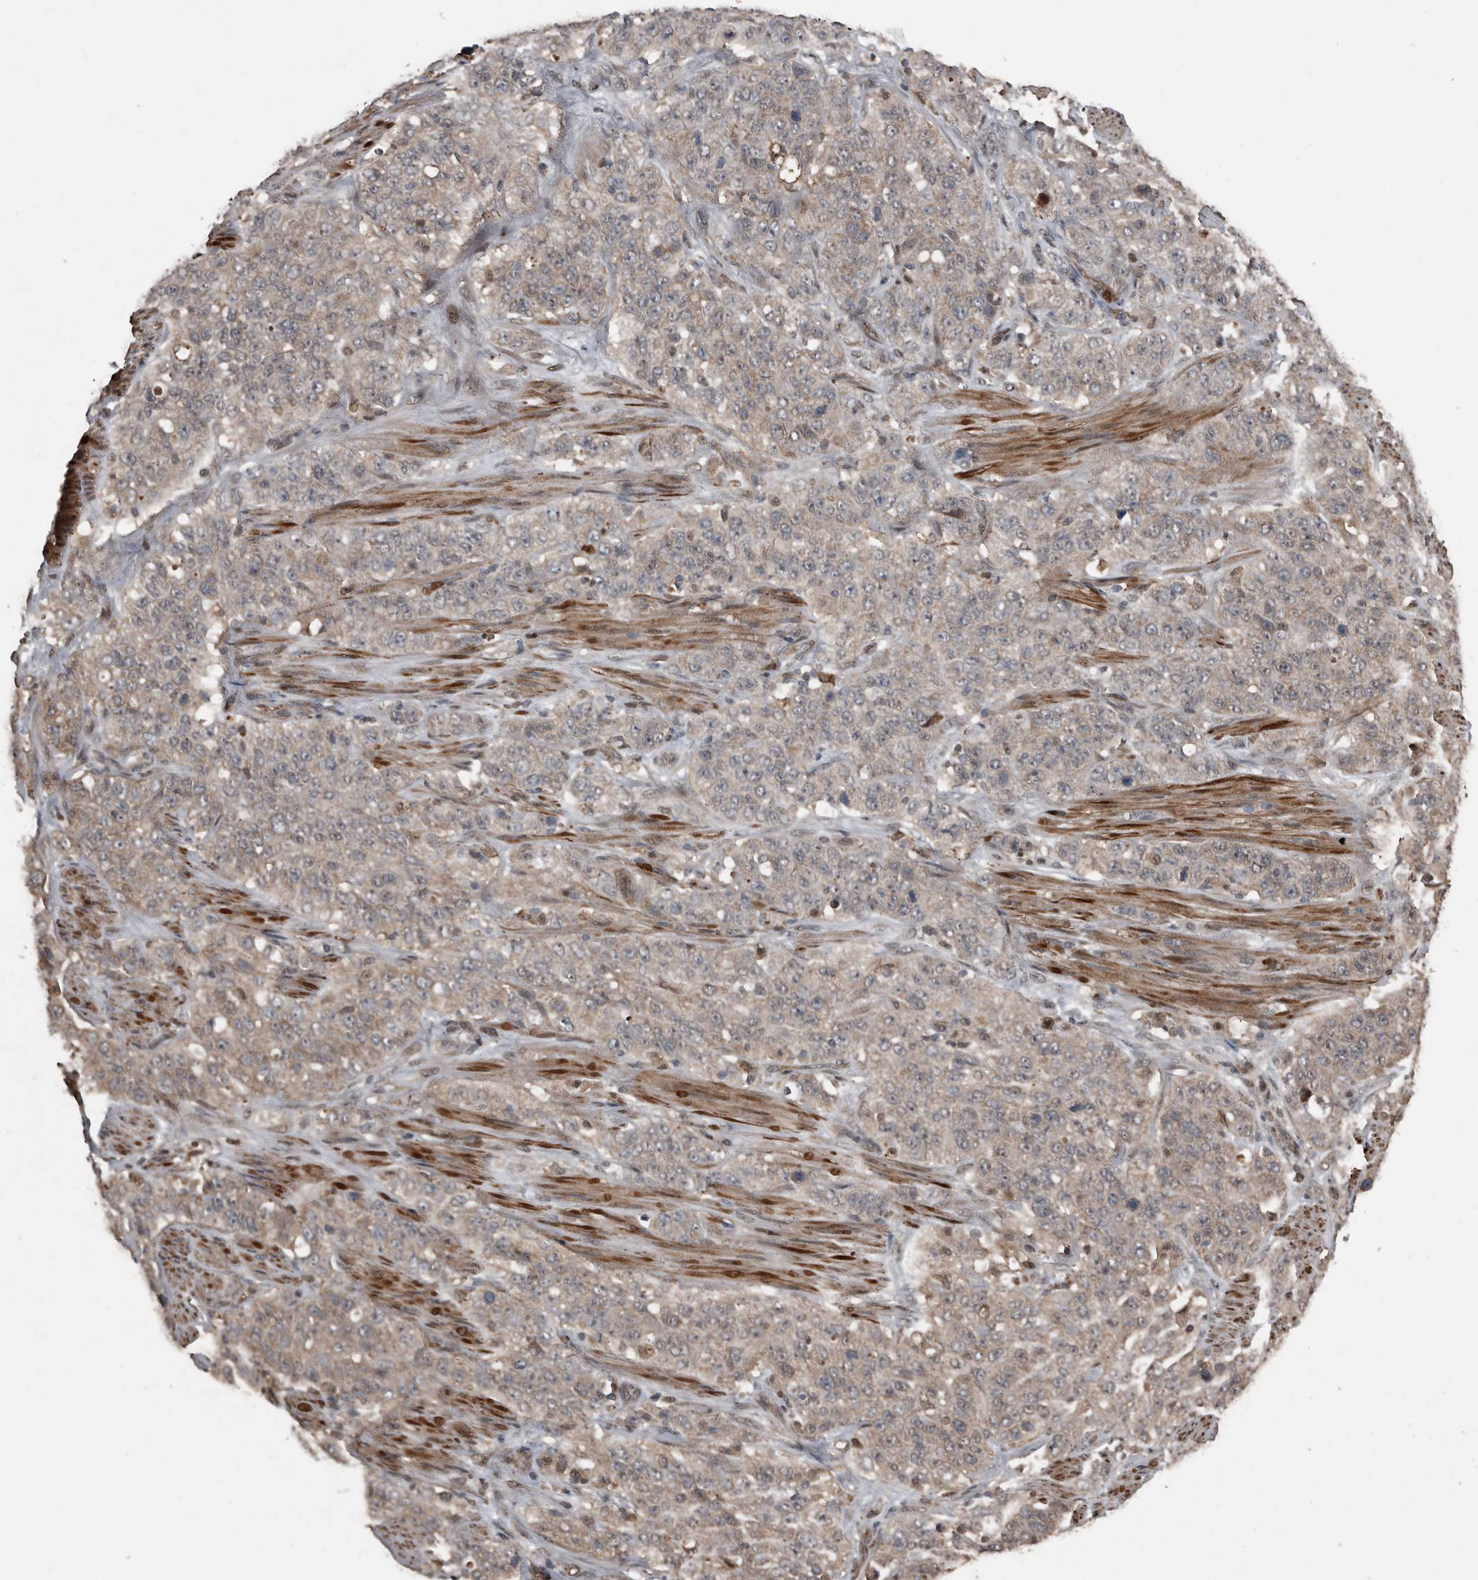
{"staining": {"intensity": "weak", "quantity": ">75%", "location": "cytoplasmic/membranous"}, "tissue": "stomach cancer", "cell_type": "Tumor cells", "image_type": "cancer", "snomed": [{"axis": "morphology", "description": "Adenocarcinoma, NOS"}, {"axis": "topography", "description": "Stomach"}], "caption": "A low amount of weak cytoplasmic/membranous positivity is present in approximately >75% of tumor cells in stomach cancer (adenocarcinoma) tissue.", "gene": "FSBP", "patient": {"sex": "male", "age": 48}}